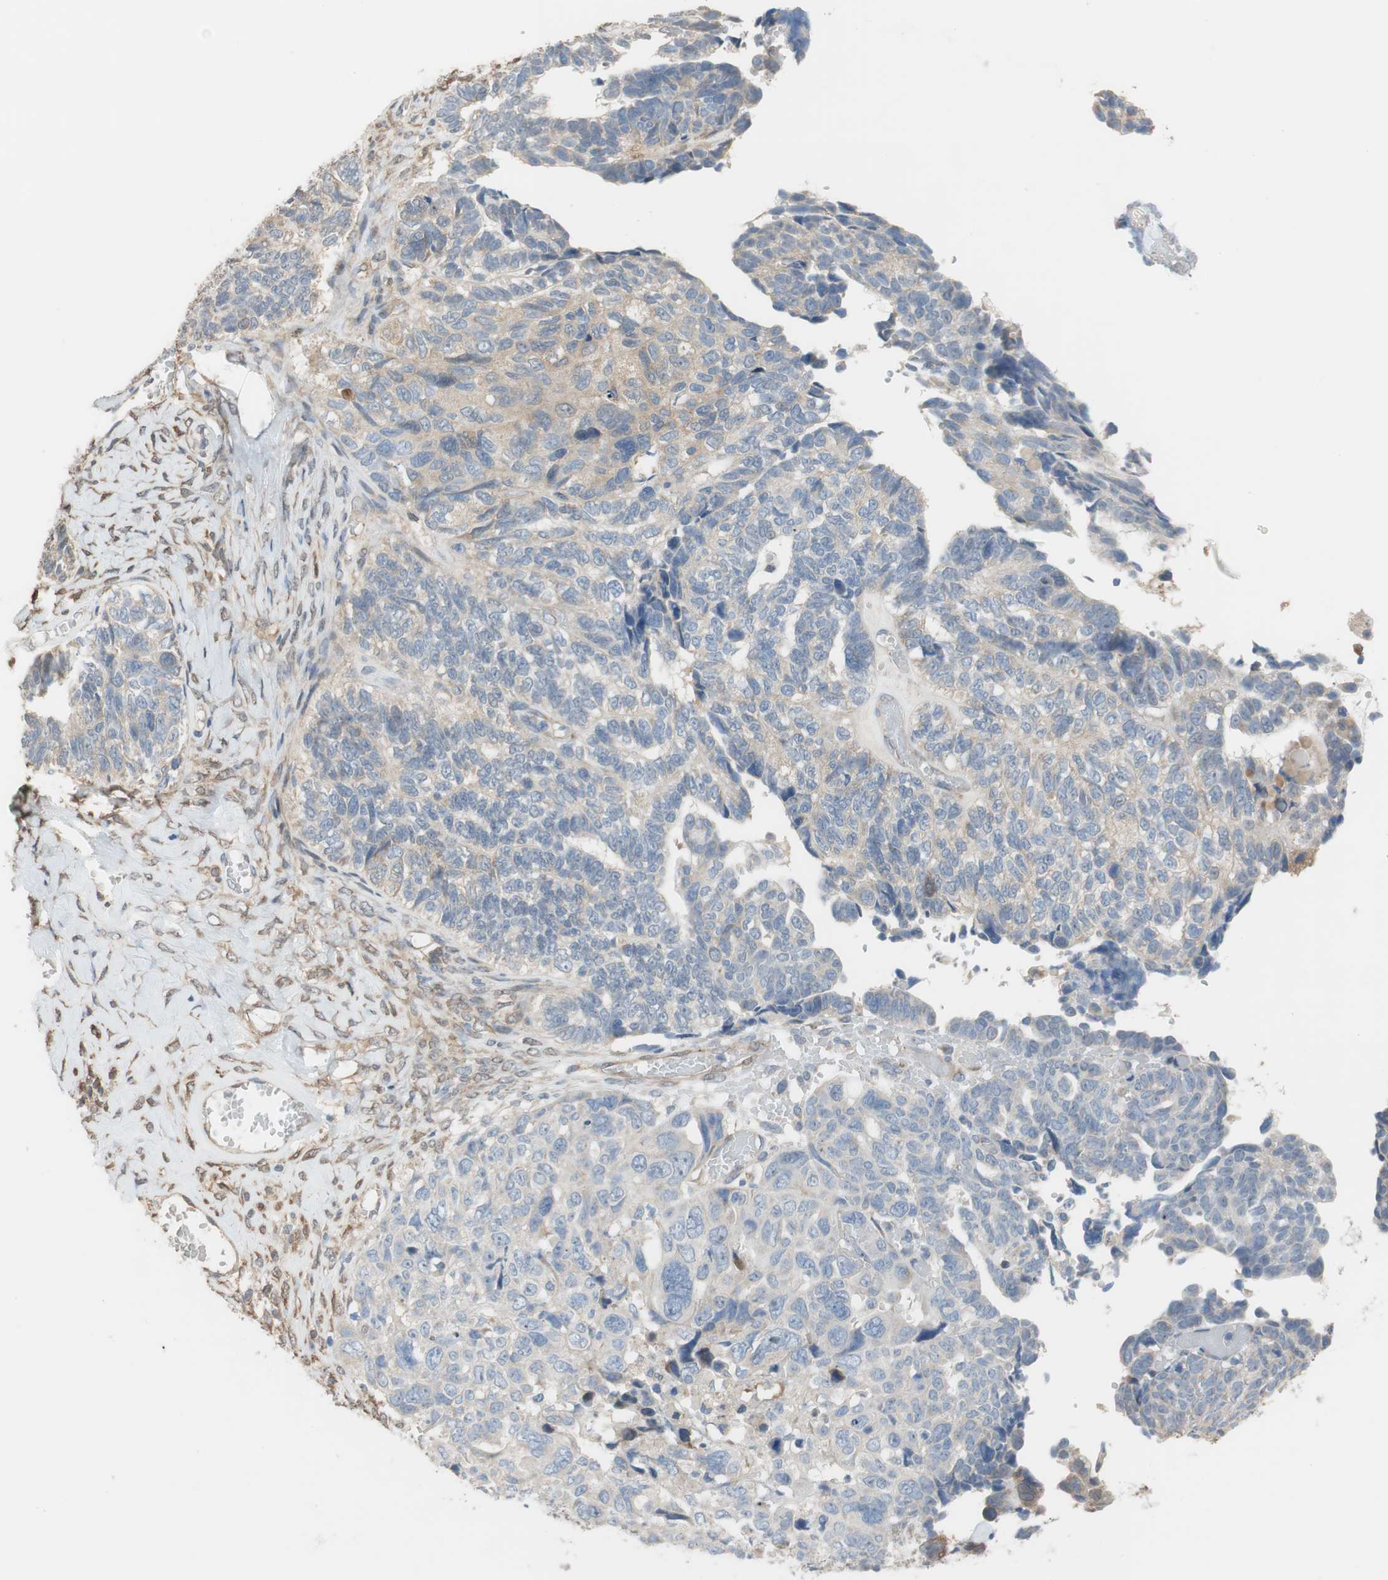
{"staining": {"intensity": "moderate", "quantity": "25%-75%", "location": "cytoplasmic/membranous"}, "tissue": "ovarian cancer", "cell_type": "Tumor cells", "image_type": "cancer", "snomed": [{"axis": "morphology", "description": "Cystadenocarcinoma, serous, NOS"}, {"axis": "topography", "description": "Ovary"}], "caption": "Moderate cytoplasmic/membranous protein positivity is seen in approximately 25%-75% of tumor cells in ovarian serous cystadenocarcinoma. (Stains: DAB in brown, nuclei in blue, Microscopy: brightfield microscopy at high magnification).", "gene": "ALDH1A2", "patient": {"sex": "female", "age": 79}}